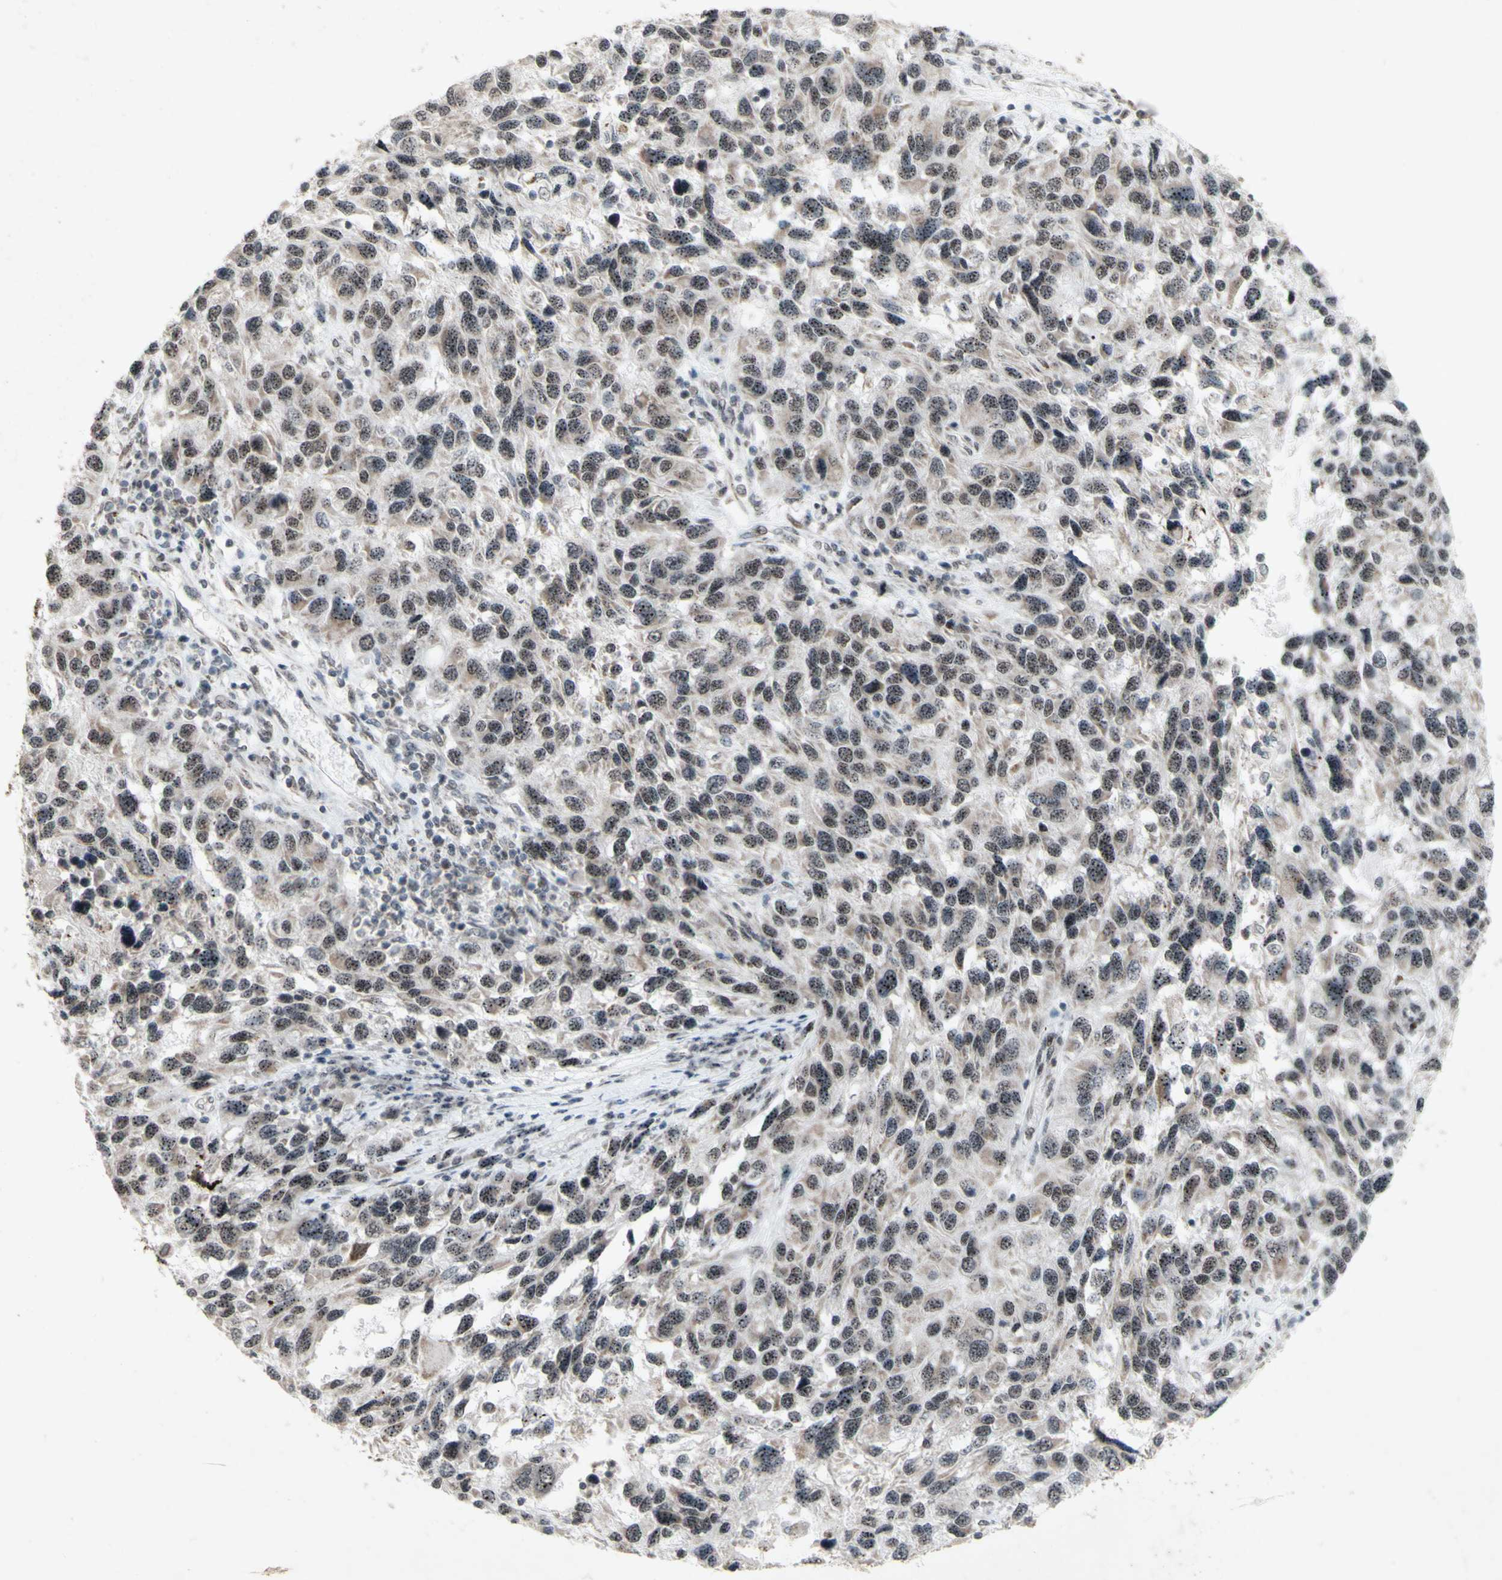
{"staining": {"intensity": "strong", "quantity": ">75%", "location": "cytoplasmic/membranous,nuclear"}, "tissue": "melanoma", "cell_type": "Tumor cells", "image_type": "cancer", "snomed": [{"axis": "morphology", "description": "Malignant melanoma, NOS"}, {"axis": "topography", "description": "Skin"}], "caption": "A high amount of strong cytoplasmic/membranous and nuclear positivity is identified in approximately >75% of tumor cells in melanoma tissue.", "gene": "CENPB", "patient": {"sex": "male", "age": 53}}